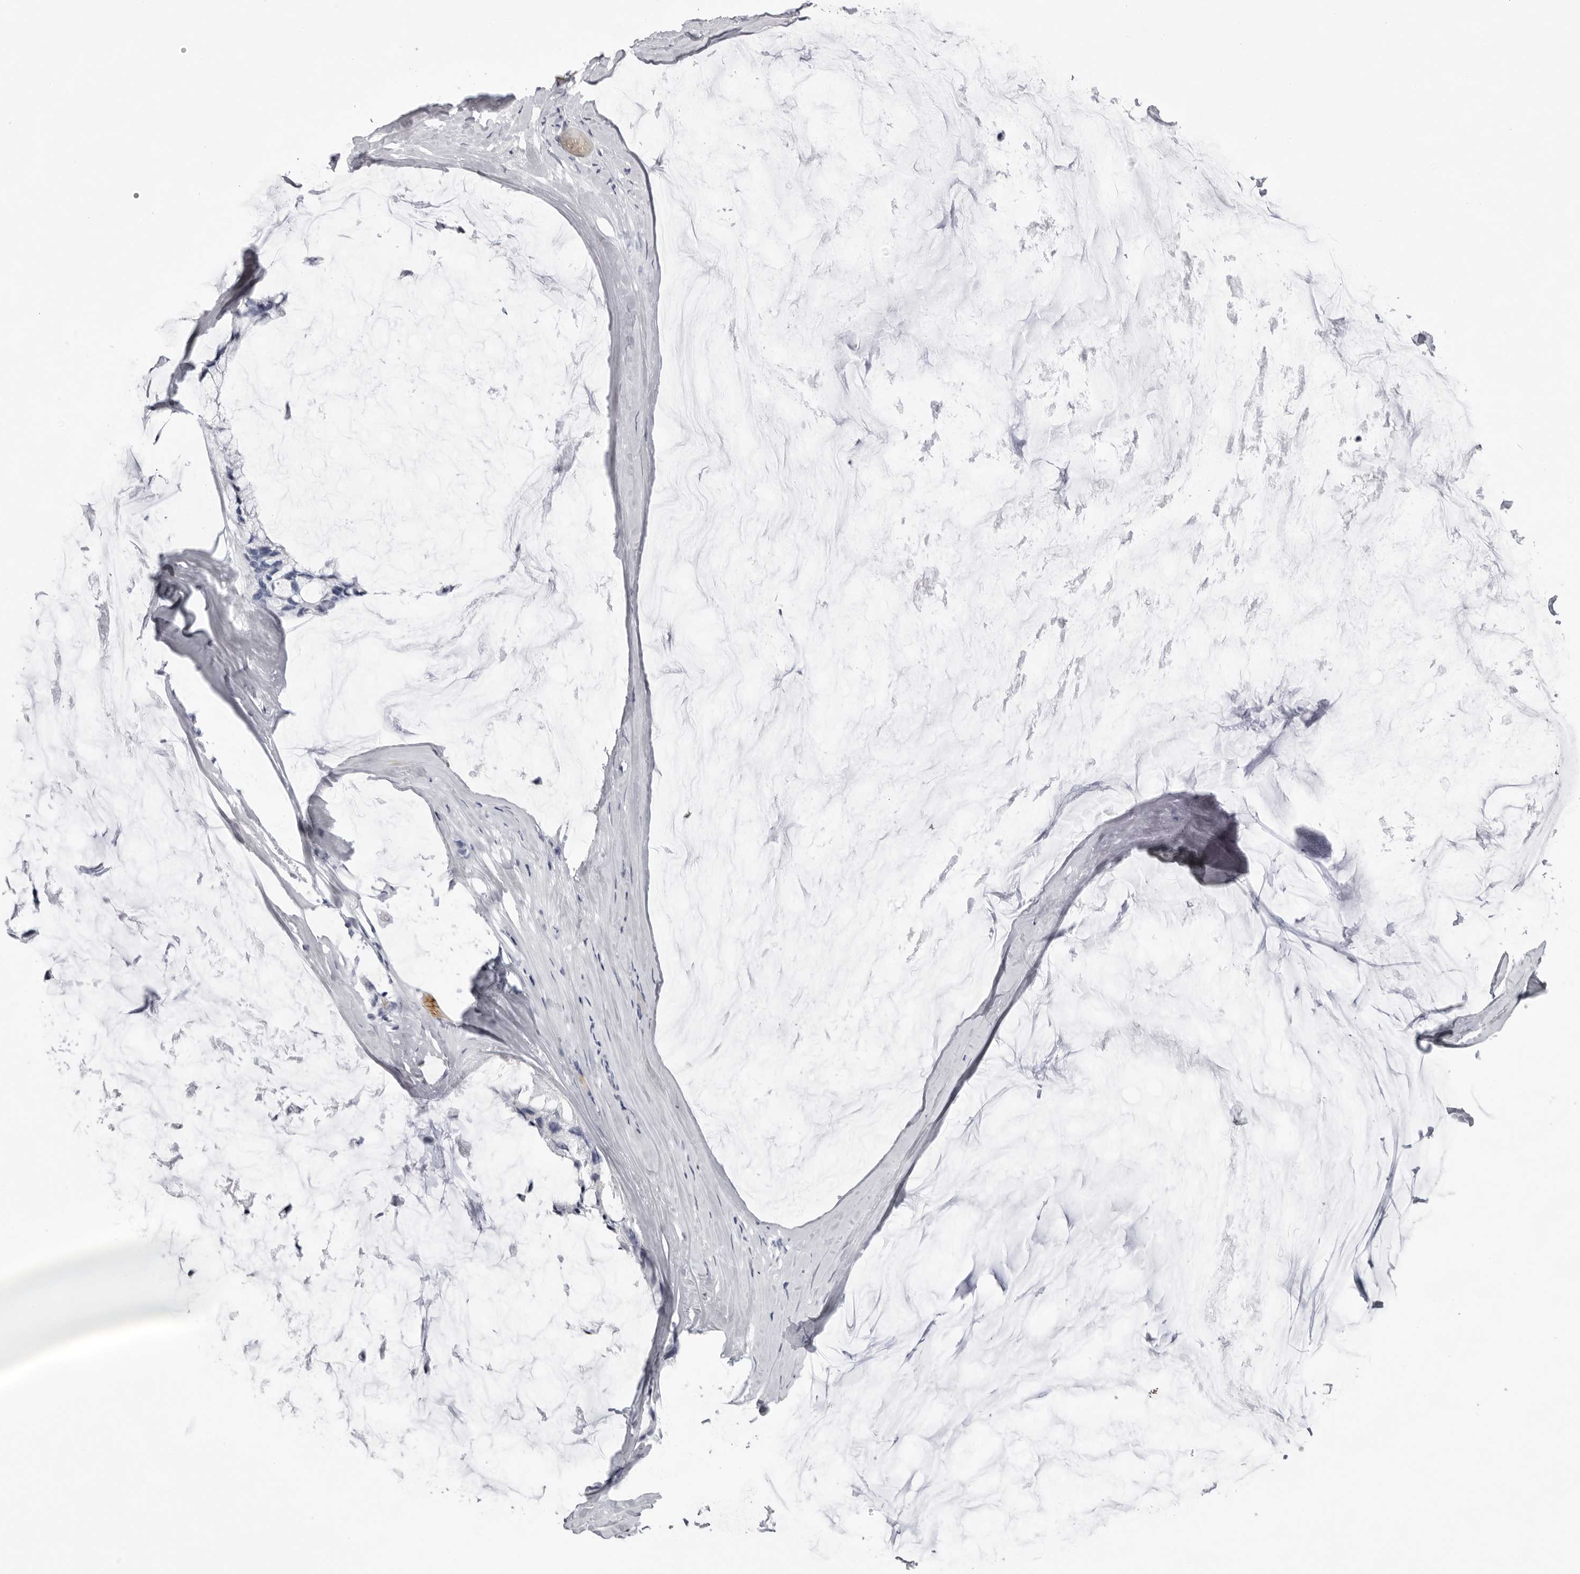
{"staining": {"intensity": "negative", "quantity": "none", "location": "none"}, "tissue": "ovarian cancer", "cell_type": "Tumor cells", "image_type": "cancer", "snomed": [{"axis": "morphology", "description": "Cystadenocarcinoma, mucinous, NOS"}, {"axis": "topography", "description": "Ovary"}], "caption": "Immunohistochemical staining of human ovarian mucinous cystadenocarcinoma reveals no significant expression in tumor cells.", "gene": "SPTA1", "patient": {"sex": "female", "age": 39}}